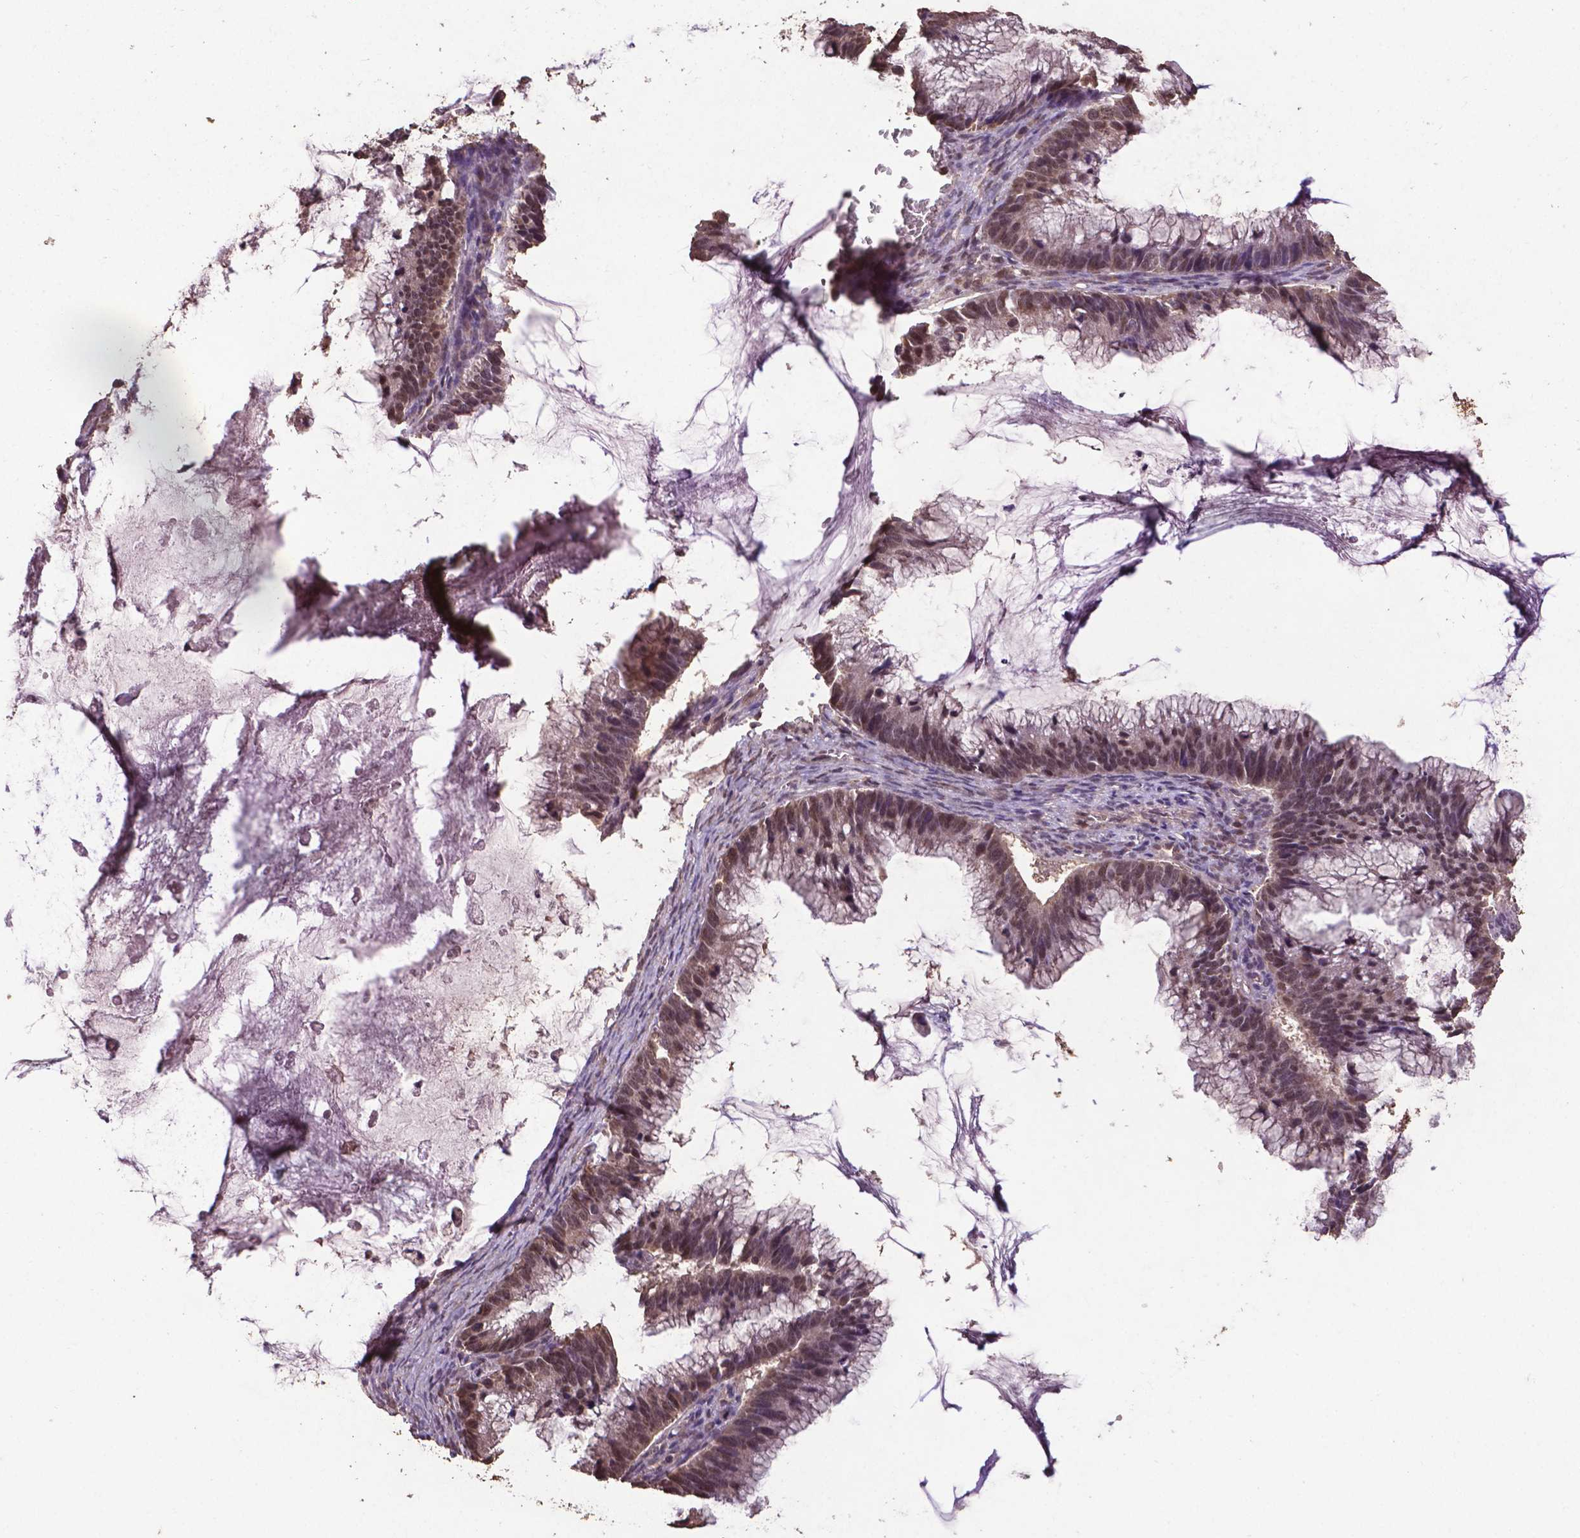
{"staining": {"intensity": "moderate", "quantity": ">75%", "location": "cytoplasmic/membranous,nuclear"}, "tissue": "ovarian cancer", "cell_type": "Tumor cells", "image_type": "cancer", "snomed": [{"axis": "morphology", "description": "Cystadenocarcinoma, mucinous, NOS"}, {"axis": "topography", "description": "Ovary"}], "caption": "Immunohistochemistry of ovarian cancer reveals medium levels of moderate cytoplasmic/membranous and nuclear staining in approximately >75% of tumor cells. Using DAB (3,3'-diaminobenzidine) (brown) and hematoxylin (blue) stains, captured at high magnification using brightfield microscopy.", "gene": "DCAF1", "patient": {"sex": "female", "age": 38}}